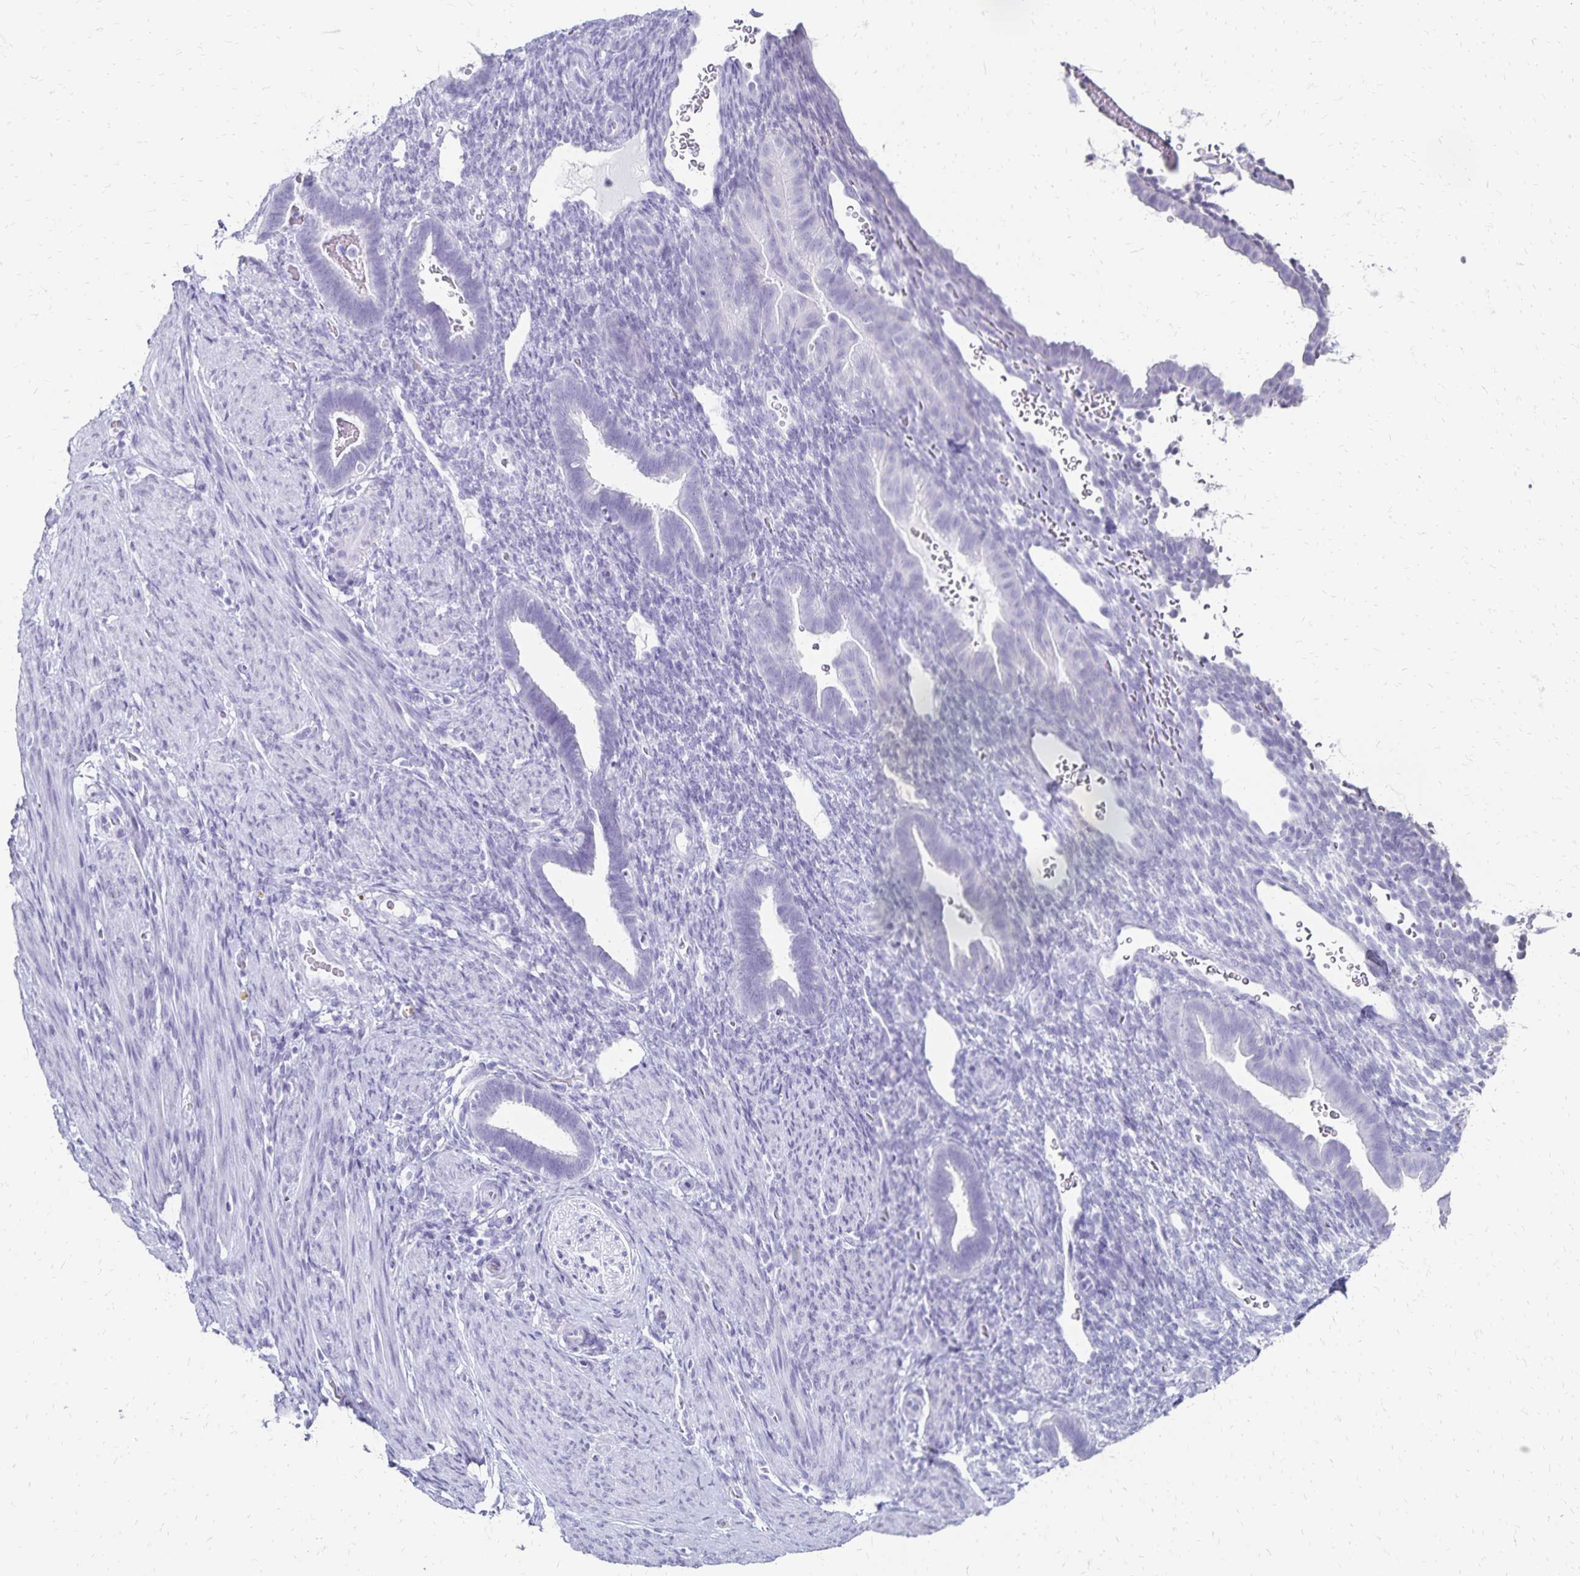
{"staining": {"intensity": "negative", "quantity": "none", "location": "none"}, "tissue": "endometrium", "cell_type": "Cells in endometrial stroma", "image_type": "normal", "snomed": [{"axis": "morphology", "description": "Normal tissue, NOS"}, {"axis": "topography", "description": "Endometrium"}], "caption": "Immunohistochemistry (IHC) image of unremarkable endometrium stained for a protein (brown), which exhibits no staining in cells in endometrial stroma. The staining was performed using DAB to visualize the protein expression in brown, while the nuclei were stained in blue with hematoxylin (Magnification: 20x).", "gene": "GIP", "patient": {"sex": "female", "age": 34}}